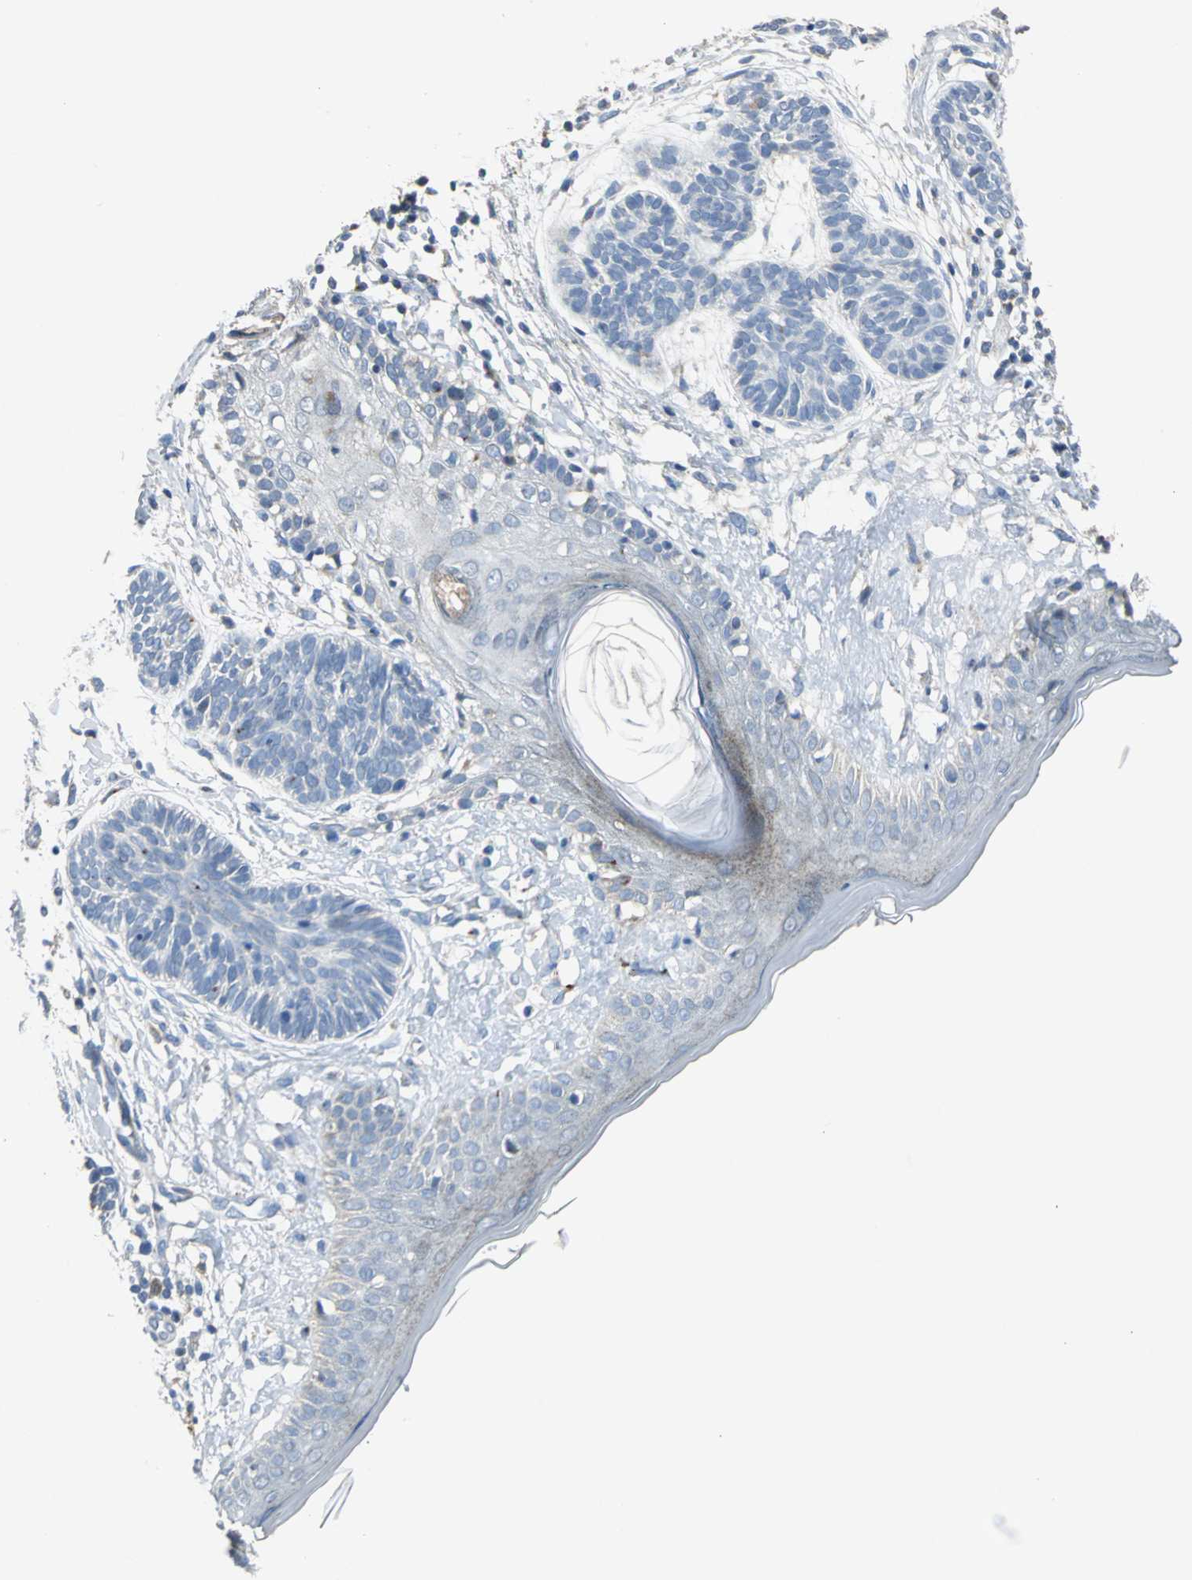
{"staining": {"intensity": "negative", "quantity": "none", "location": "none"}, "tissue": "skin cancer", "cell_type": "Tumor cells", "image_type": "cancer", "snomed": [{"axis": "morphology", "description": "Normal tissue, NOS"}, {"axis": "morphology", "description": "Basal cell carcinoma"}, {"axis": "topography", "description": "Skin"}], "caption": "Immunohistochemical staining of basal cell carcinoma (skin) reveals no significant expression in tumor cells.", "gene": "SPPL2B", "patient": {"sex": "male", "age": 63}}